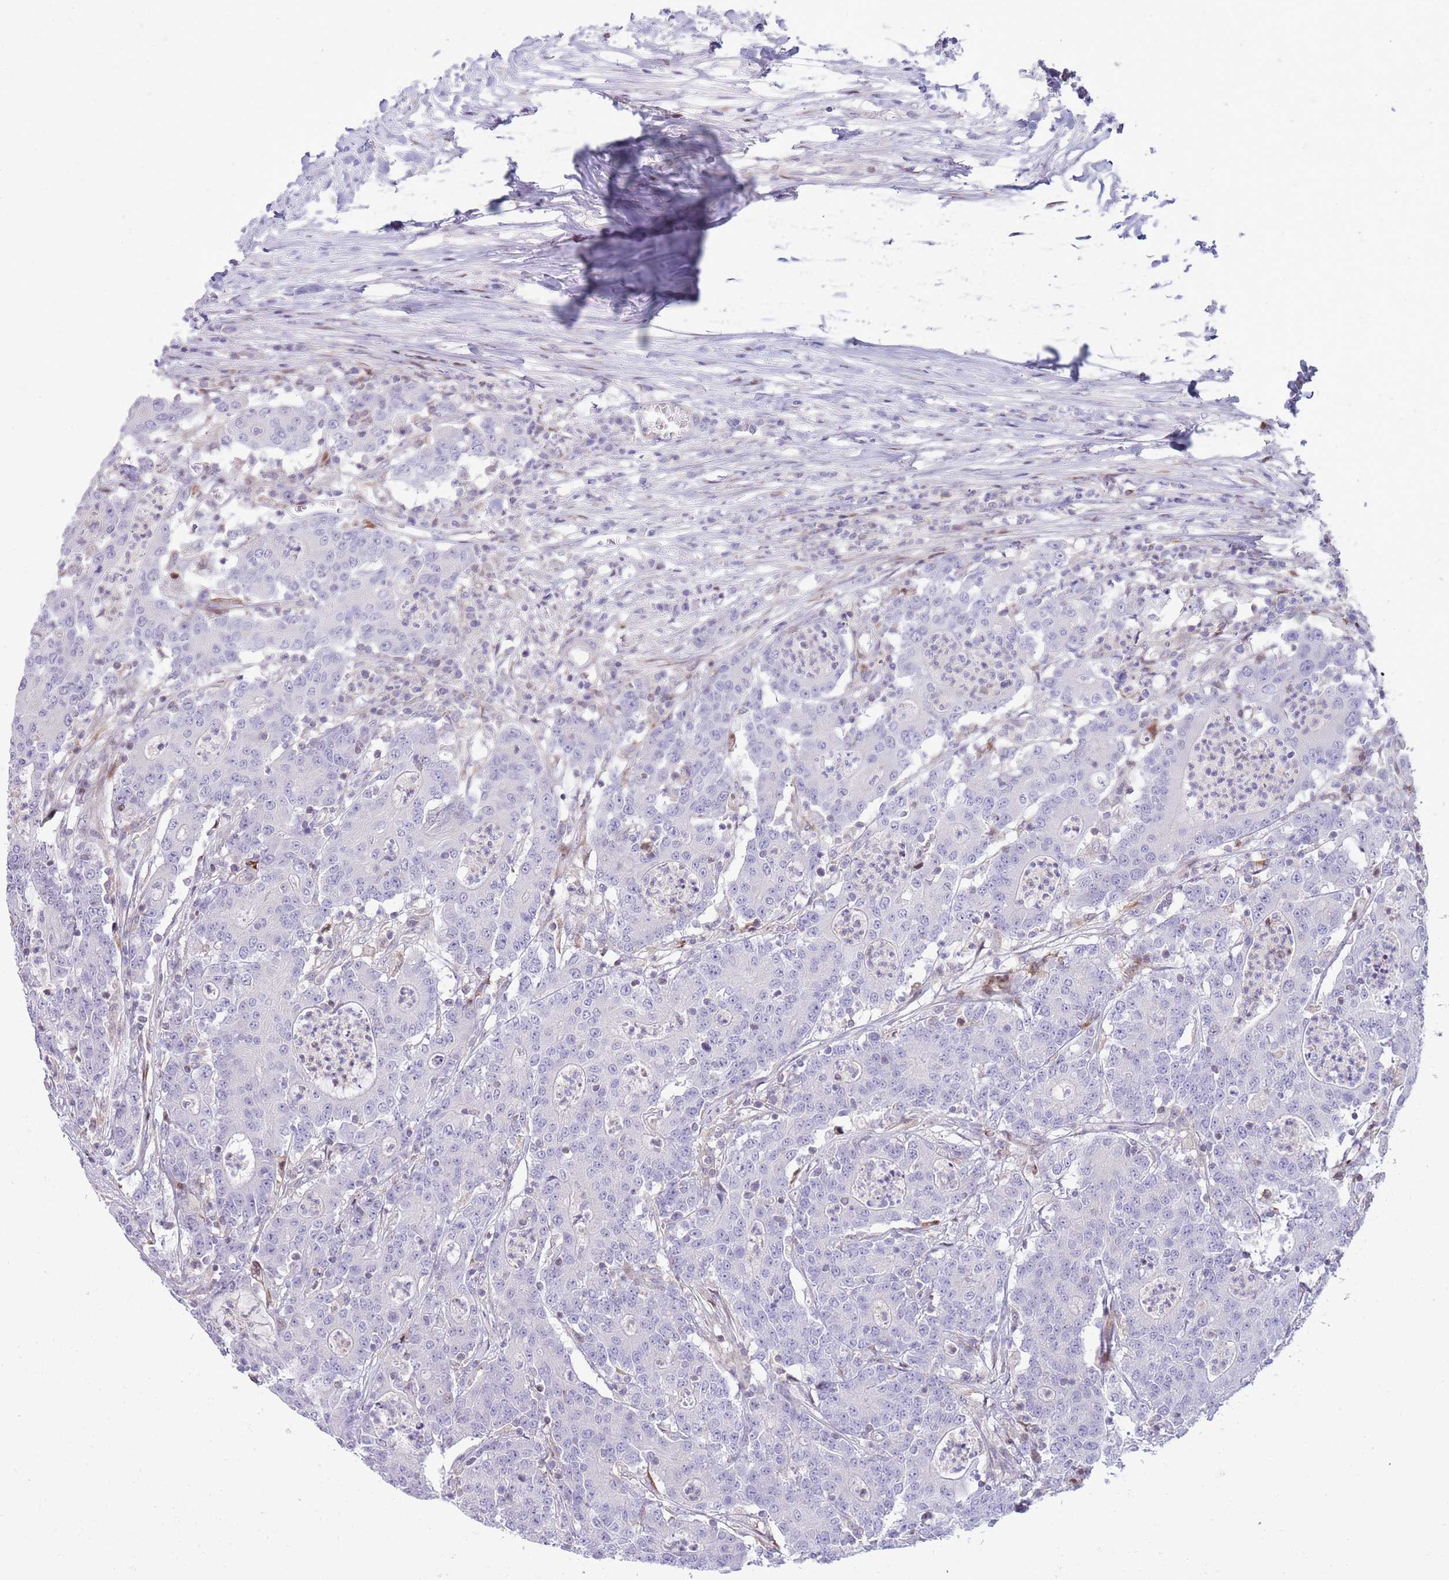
{"staining": {"intensity": "negative", "quantity": "none", "location": "none"}, "tissue": "colorectal cancer", "cell_type": "Tumor cells", "image_type": "cancer", "snomed": [{"axis": "morphology", "description": "Adenocarcinoma, NOS"}, {"axis": "topography", "description": "Colon"}], "caption": "The histopathology image demonstrates no staining of tumor cells in colorectal adenocarcinoma.", "gene": "ANO8", "patient": {"sex": "male", "age": 83}}